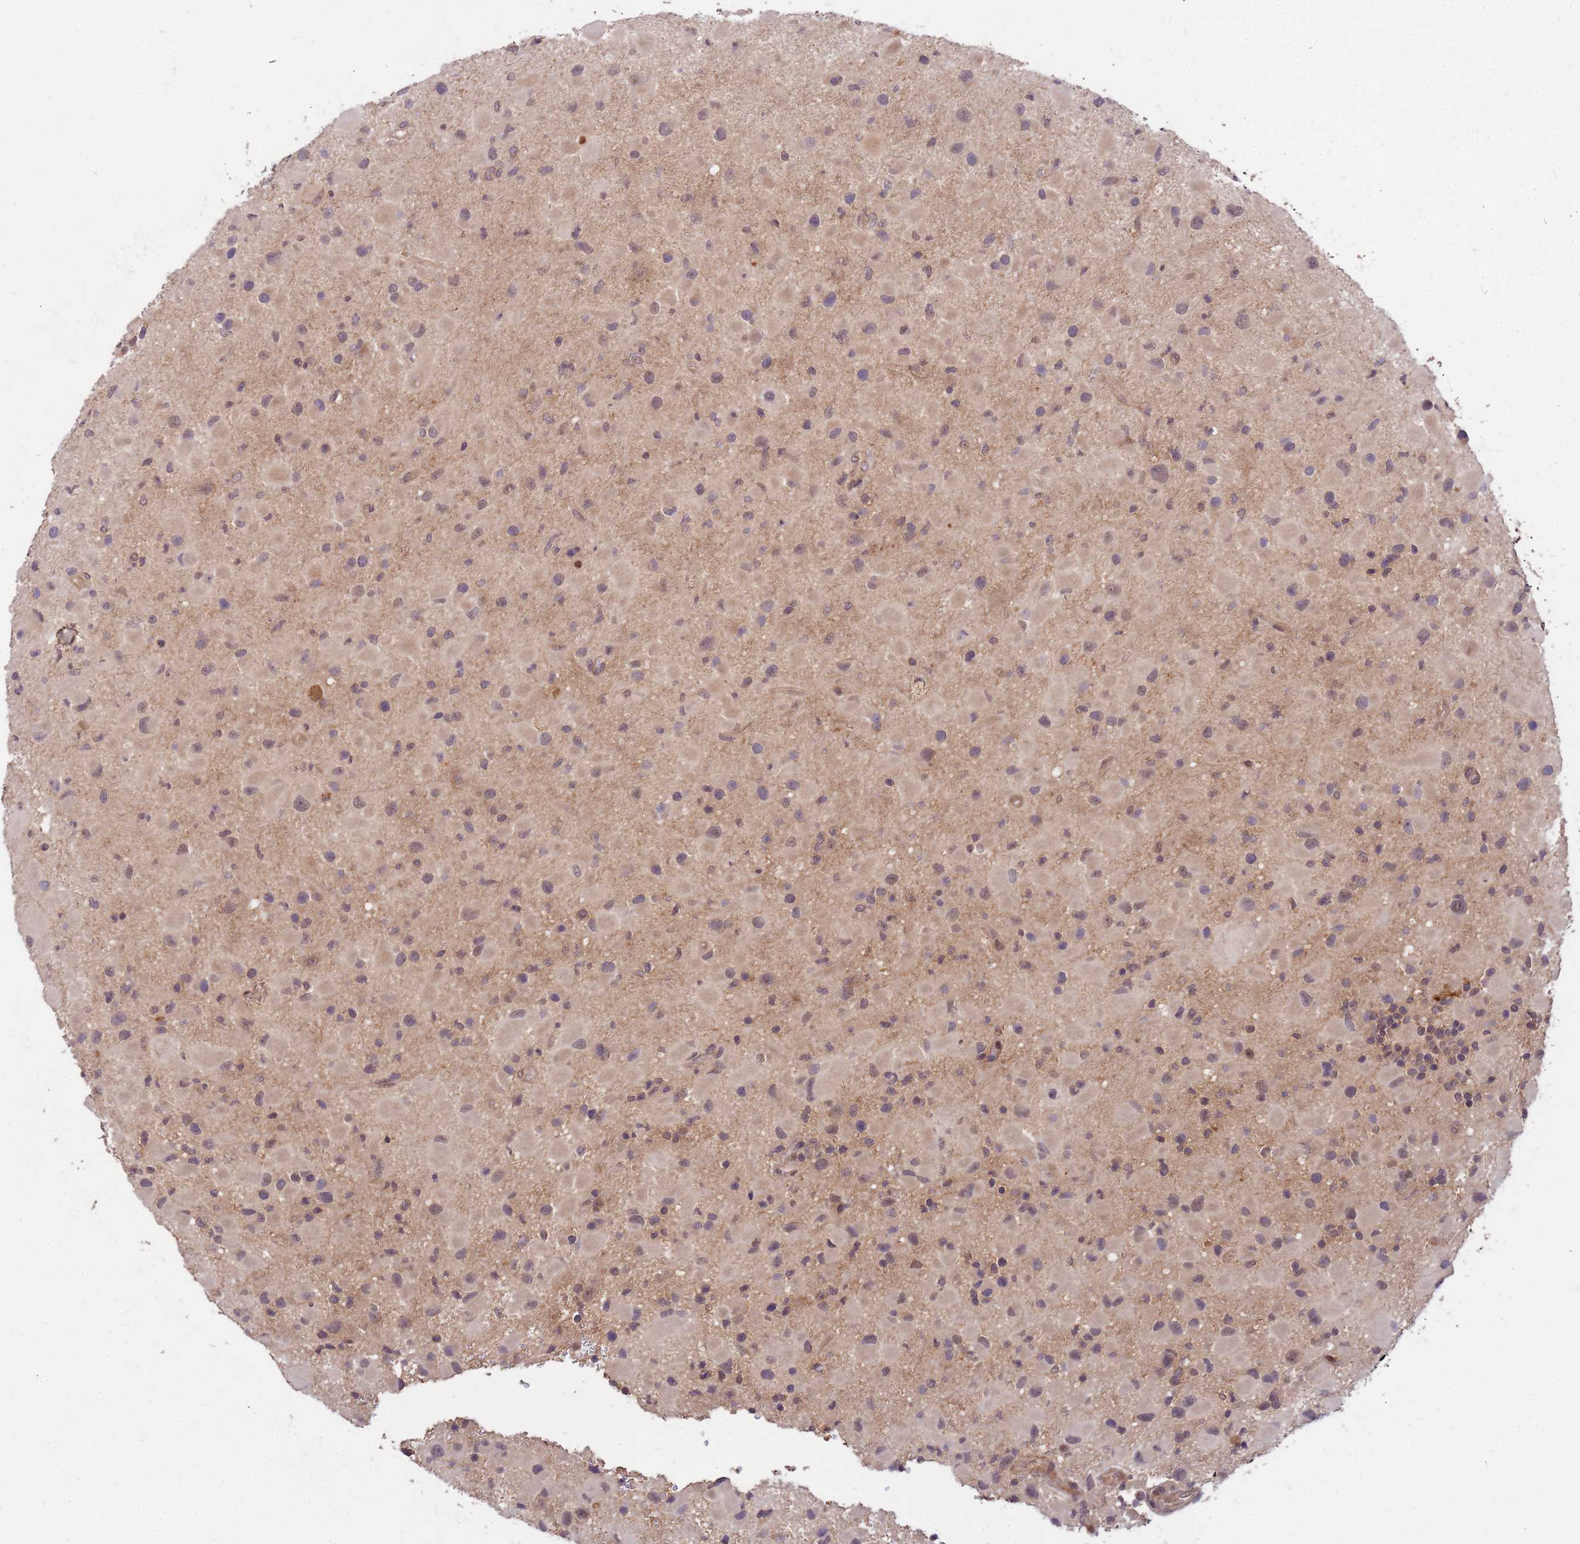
{"staining": {"intensity": "moderate", "quantity": "25%-75%", "location": "cytoplasmic/membranous"}, "tissue": "glioma", "cell_type": "Tumor cells", "image_type": "cancer", "snomed": [{"axis": "morphology", "description": "Glioma, malignant, Low grade"}, {"axis": "topography", "description": "Brain"}], "caption": "Protein staining by immunohistochemistry (IHC) reveals moderate cytoplasmic/membranous expression in about 25%-75% of tumor cells in malignant low-grade glioma. The protein of interest is shown in brown color, while the nuclei are stained blue.", "gene": "PPP2CB", "patient": {"sex": "female", "age": 32}}